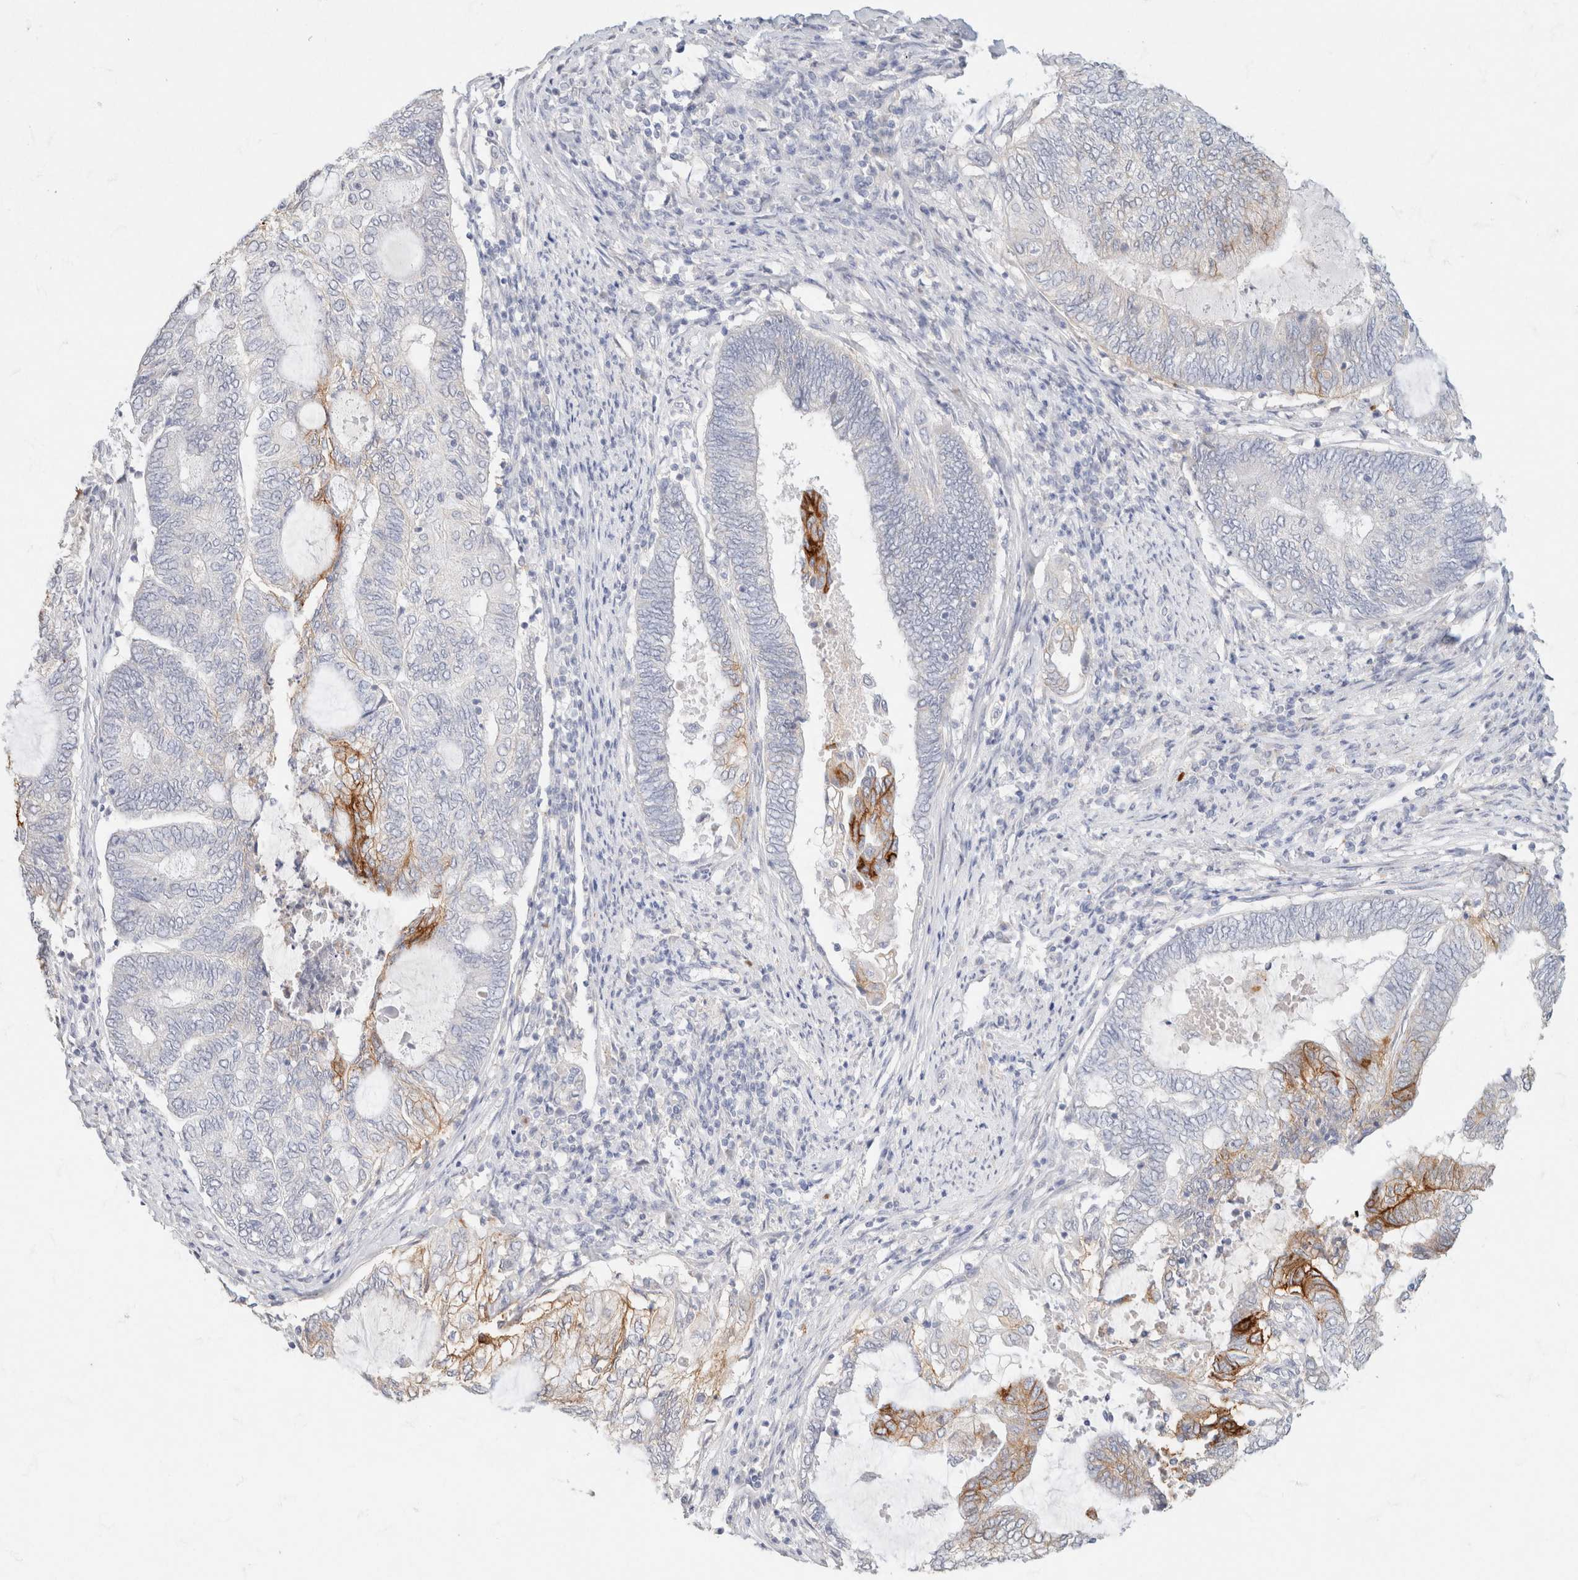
{"staining": {"intensity": "strong", "quantity": "<25%", "location": "cytoplasmic/membranous"}, "tissue": "endometrial cancer", "cell_type": "Tumor cells", "image_type": "cancer", "snomed": [{"axis": "morphology", "description": "Adenocarcinoma, NOS"}, {"axis": "topography", "description": "Uterus"}, {"axis": "topography", "description": "Endometrium"}], "caption": "The image demonstrates staining of endometrial cancer (adenocarcinoma), revealing strong cytoplasmic/membranous protein staining (brown color) within tumor cells.", "gene": "CA12", "patient": {"sex": "female", "age": 70}}